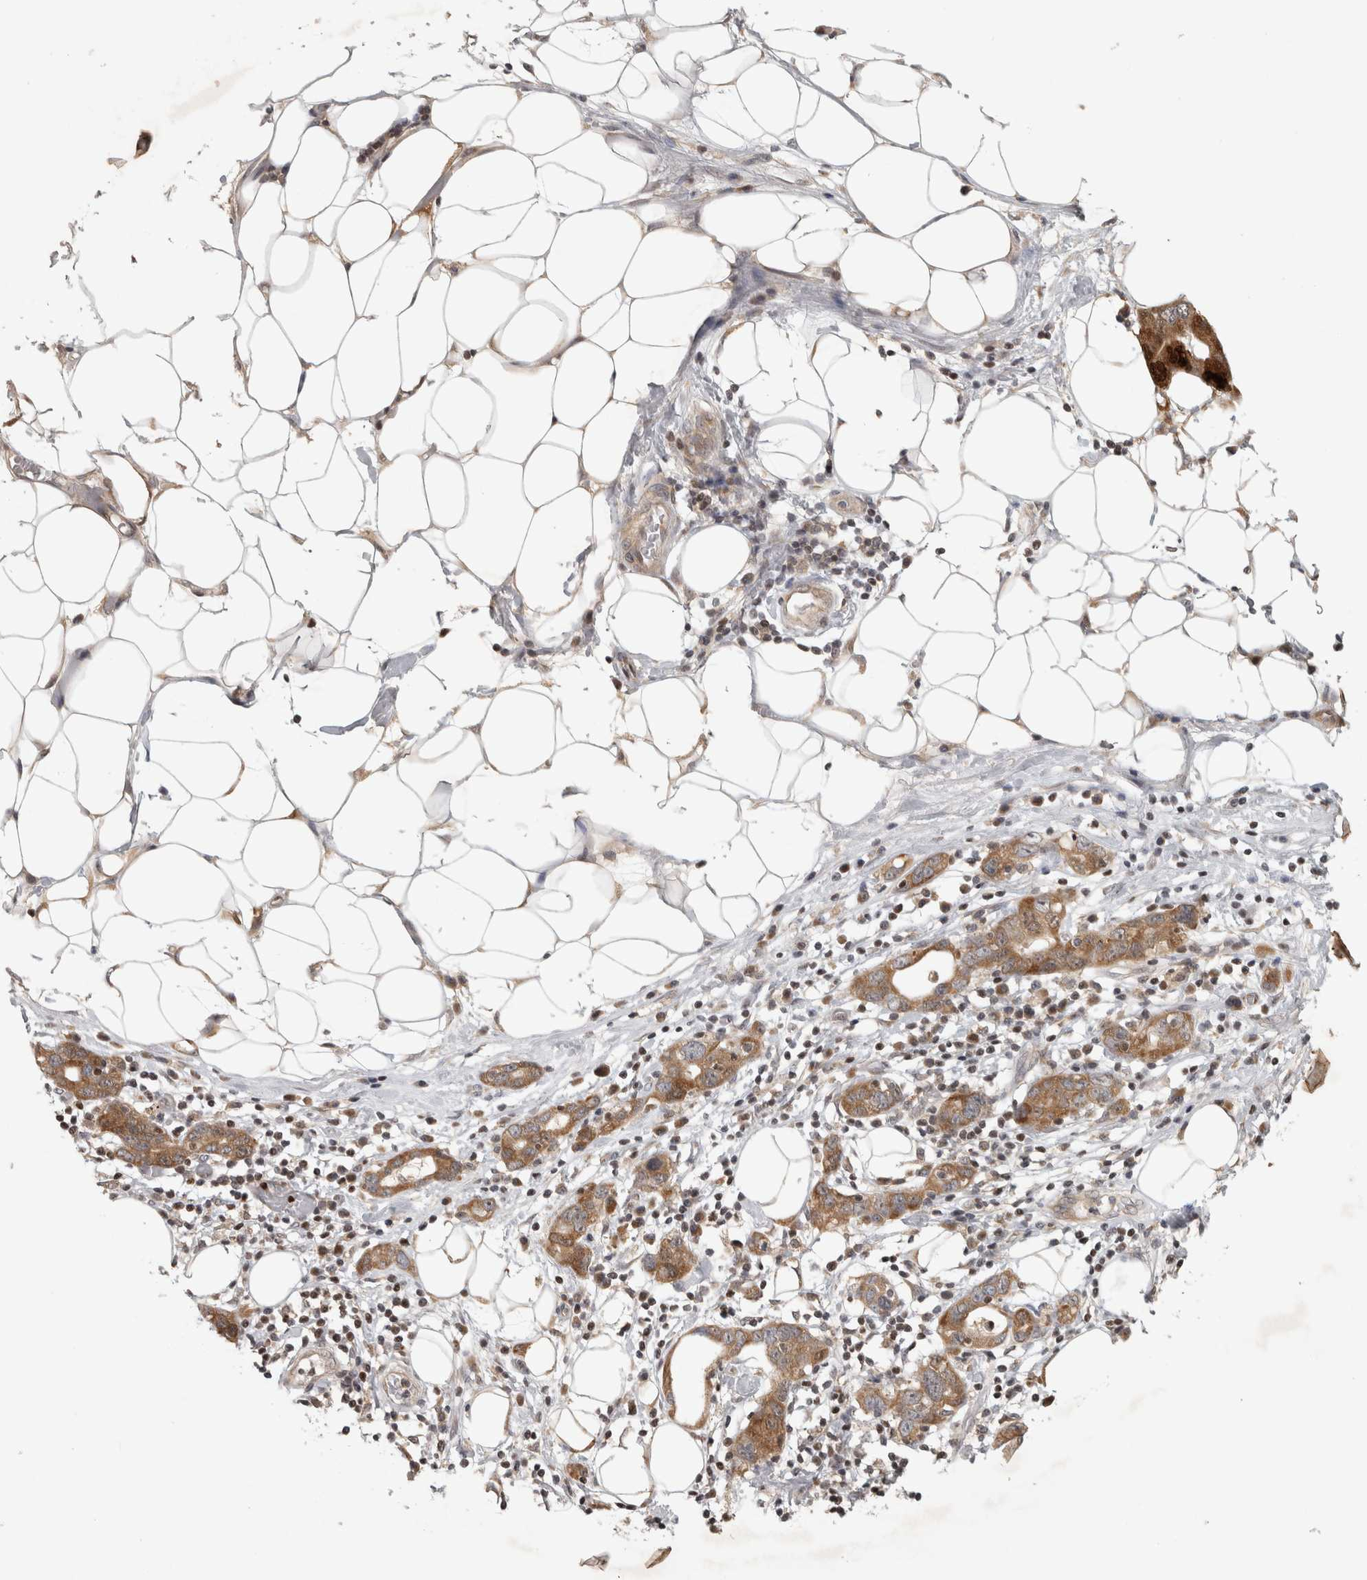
{"staining": {"intensity": "moderate", "quantity": ">75%", "location": "cytoplasmic/membranous"}, "tissue": "stomach cancer", "cell_type": "Tumor cells", "image_type": "cancer", "snomed": [{"axis": "morphology", "description": "Adenocarcinoma, NOS"}, {"axis": "topography", "description": "Stomach, lower"}], "caption": "Stomach cancer tissue displays moderate cytoplasmic/membranous positivity in approximately >75% of tumor cells, visualized by immunohistochemistry.", "gene": "KDM8", "patient": {"sex": "female", "age": 93}}